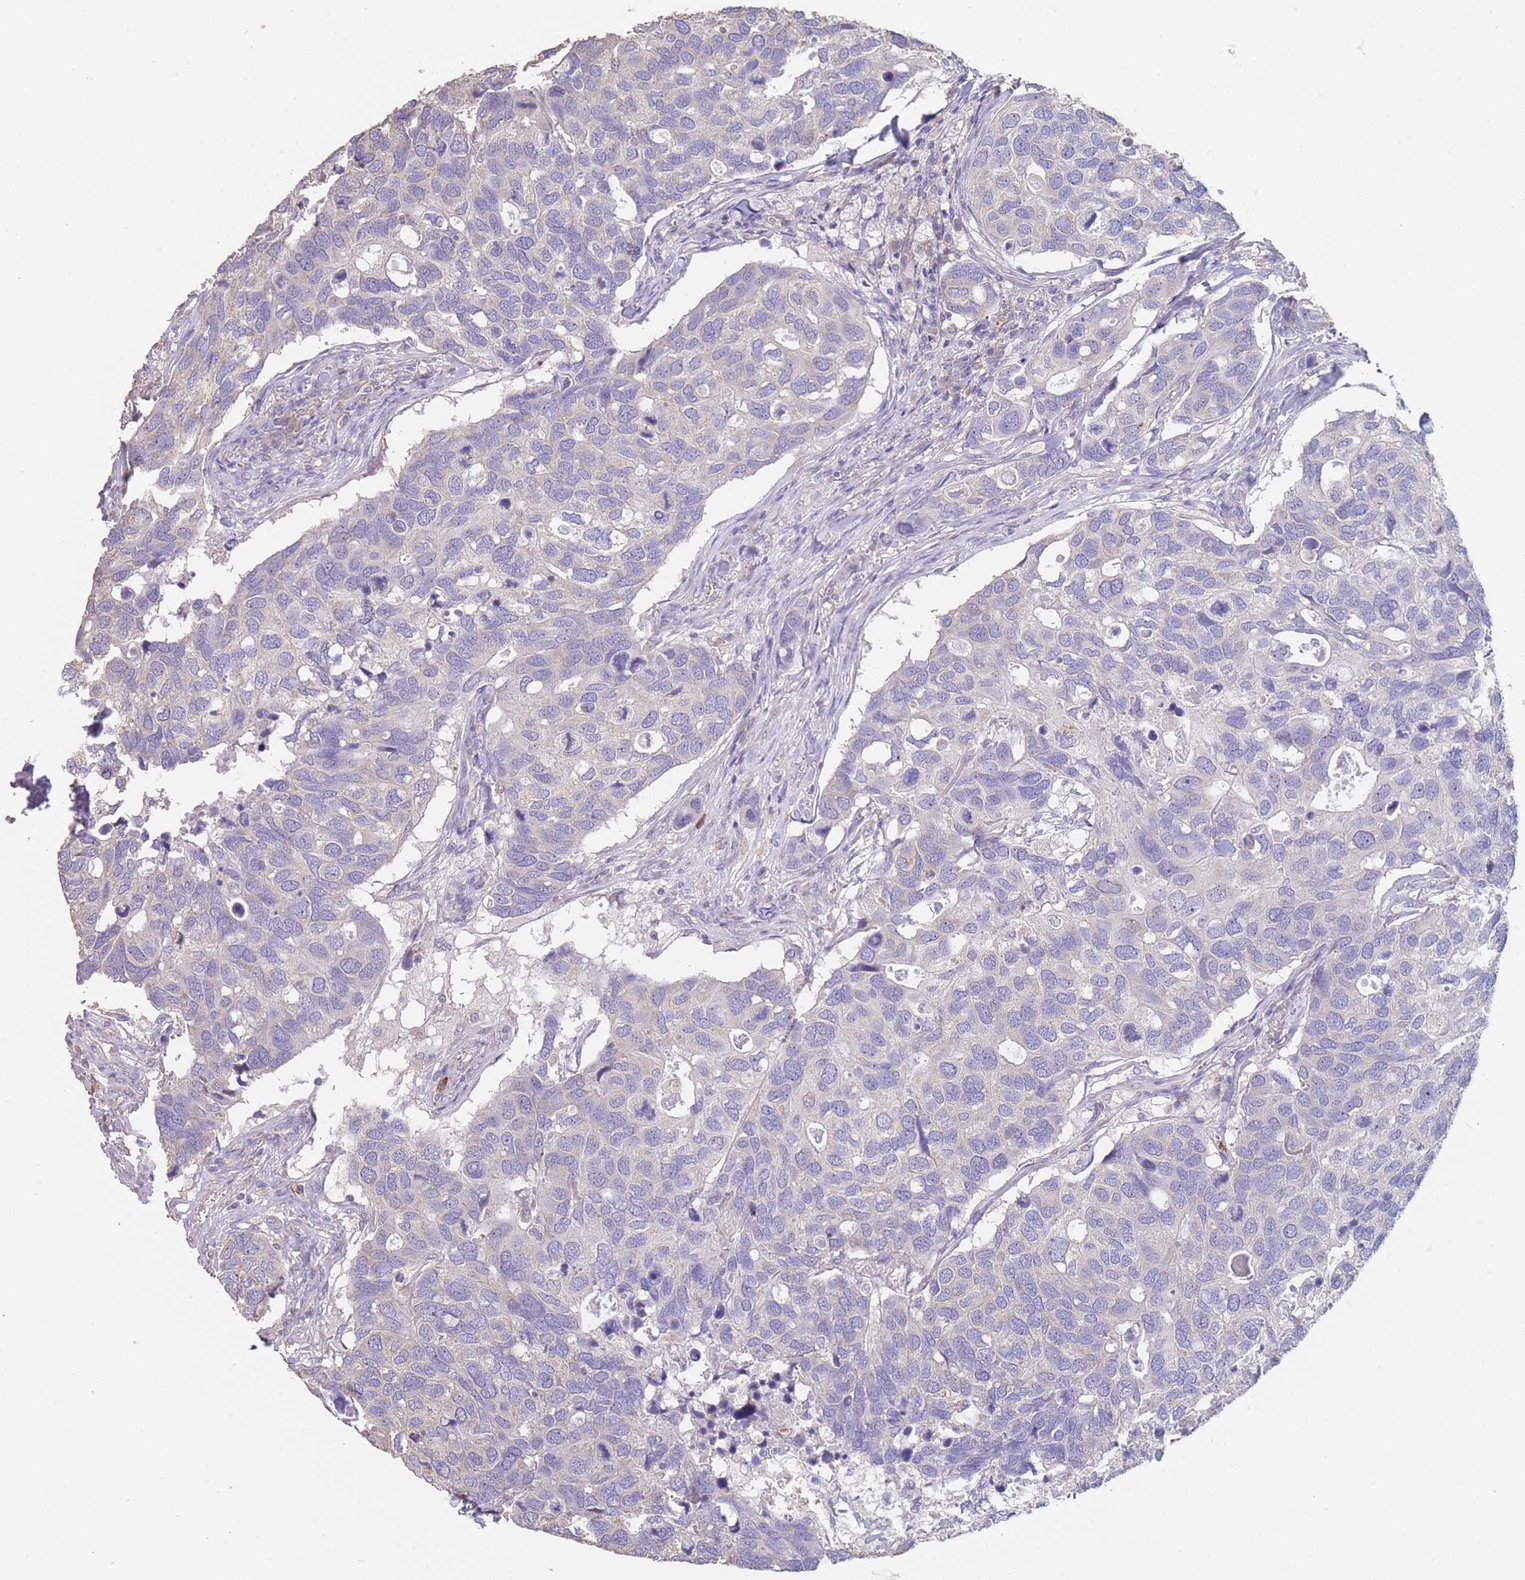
{"staining": {"intensity": "negative", "quantity": "none", "location": "none"}, "tissue": "breast cancer", "cell_type": "Tumor cells", "image_type": "cancer", "snomed": [{"axis": "morphology", "description": "Duct carcinoma"}, {"axis": "topography", "description": "Breast"}], "caption": "Image shows no protein positivity in tumor cells of intraductal carcinoma (breast) tissue.", "gene": "CLEC12A", "patient": {"sex": "female", "age": 83}}